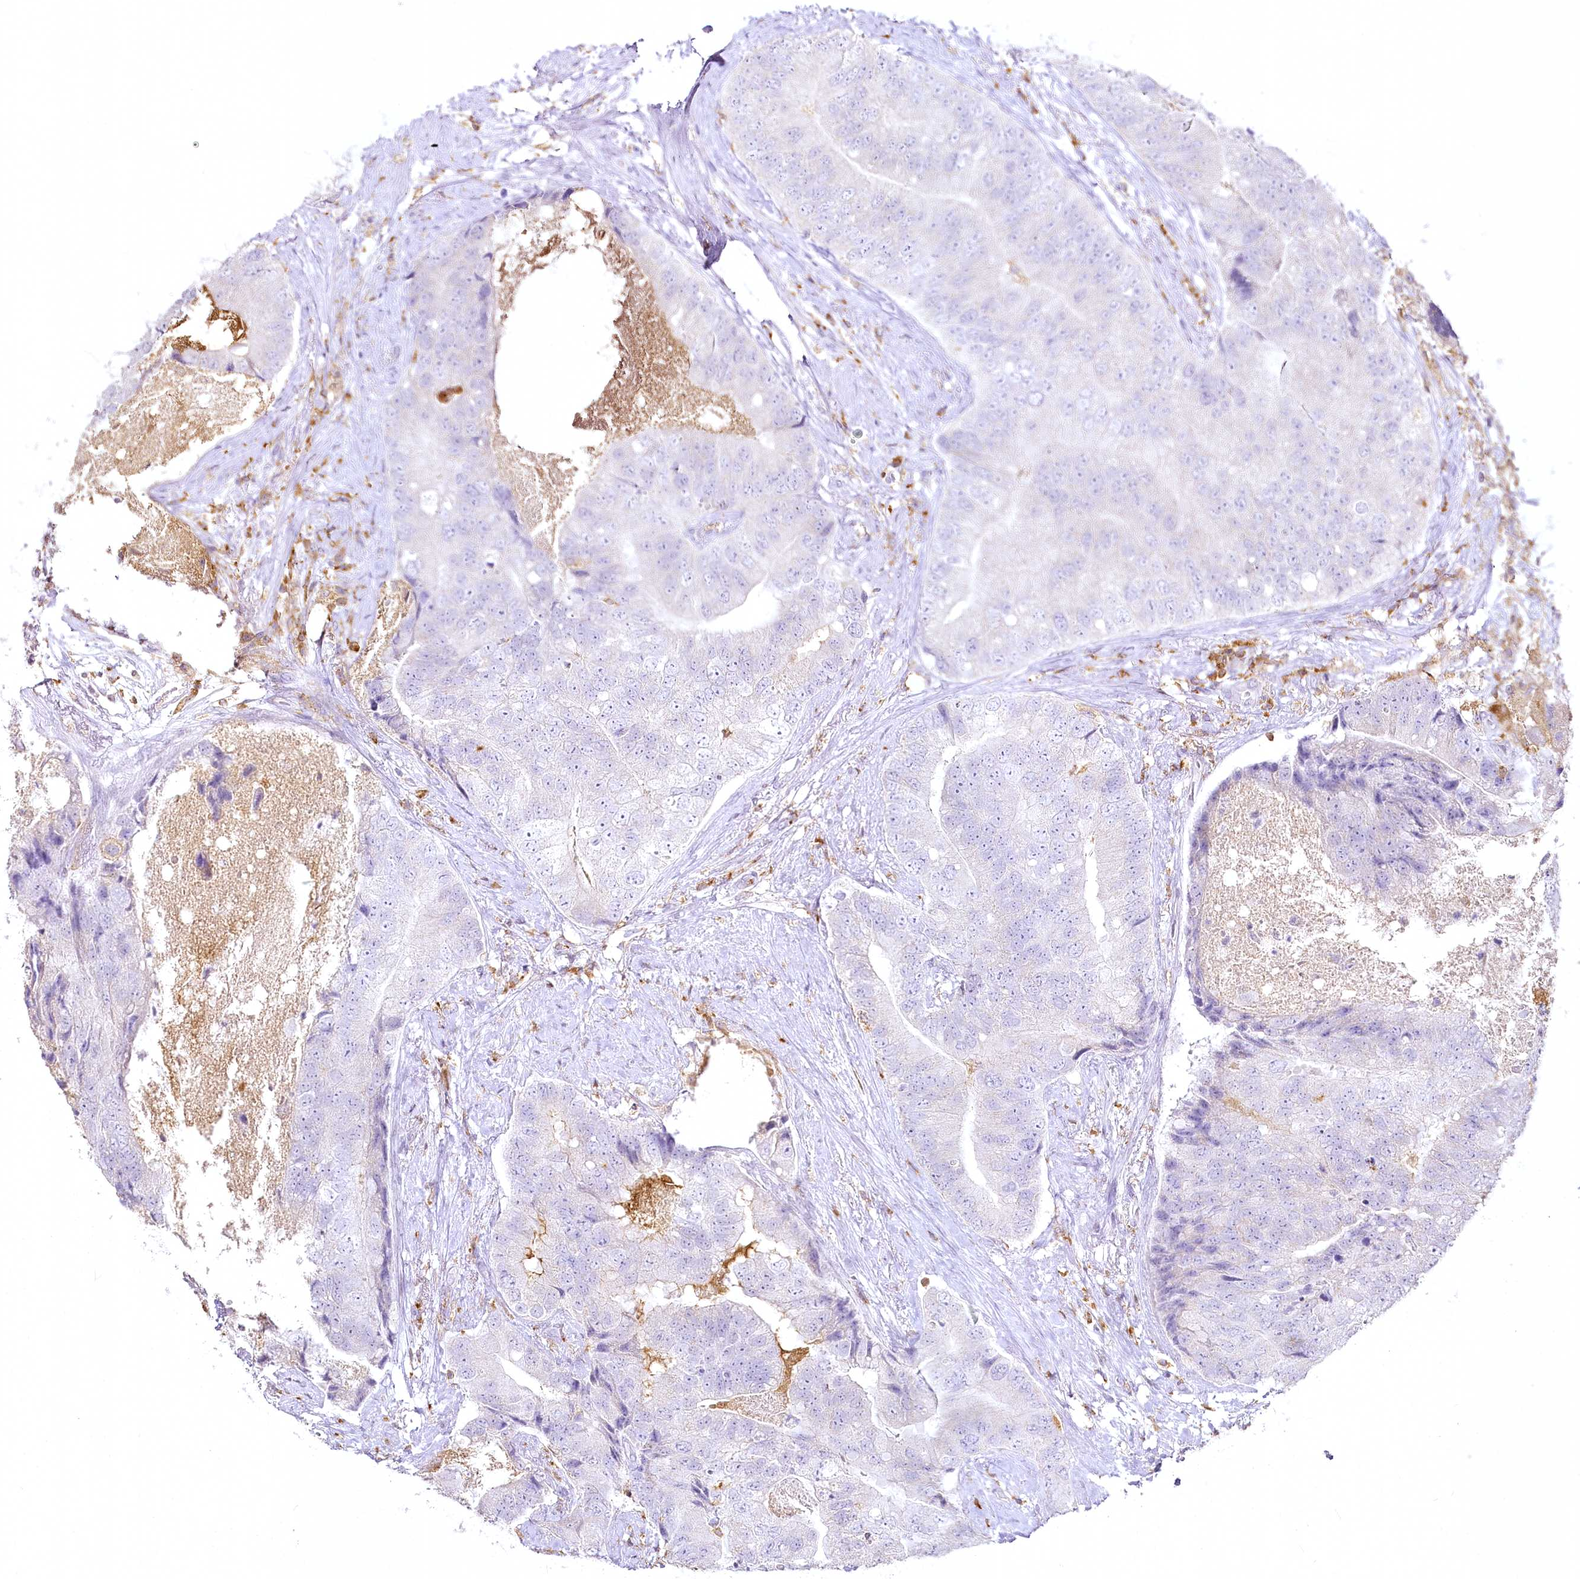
{"staining": {"intensity": "negative", "quantity": "none", "location": "none"}, "tissue": "prostate cancer", "cell_type": "Tumor cells", "image_type": "cancer", "snomed": [{"axis": "morphology", "description": "Adenocarcinoma, High grade"}, {"axis": "topography", "description": "Prostate"}], "caption": "Human prostate high-grade adenocarcinoma stained for a protein using IHC shows no staining in tumor cells.", "gene": "DOCK2", "patient": {"sex": "male", "age": 70}}